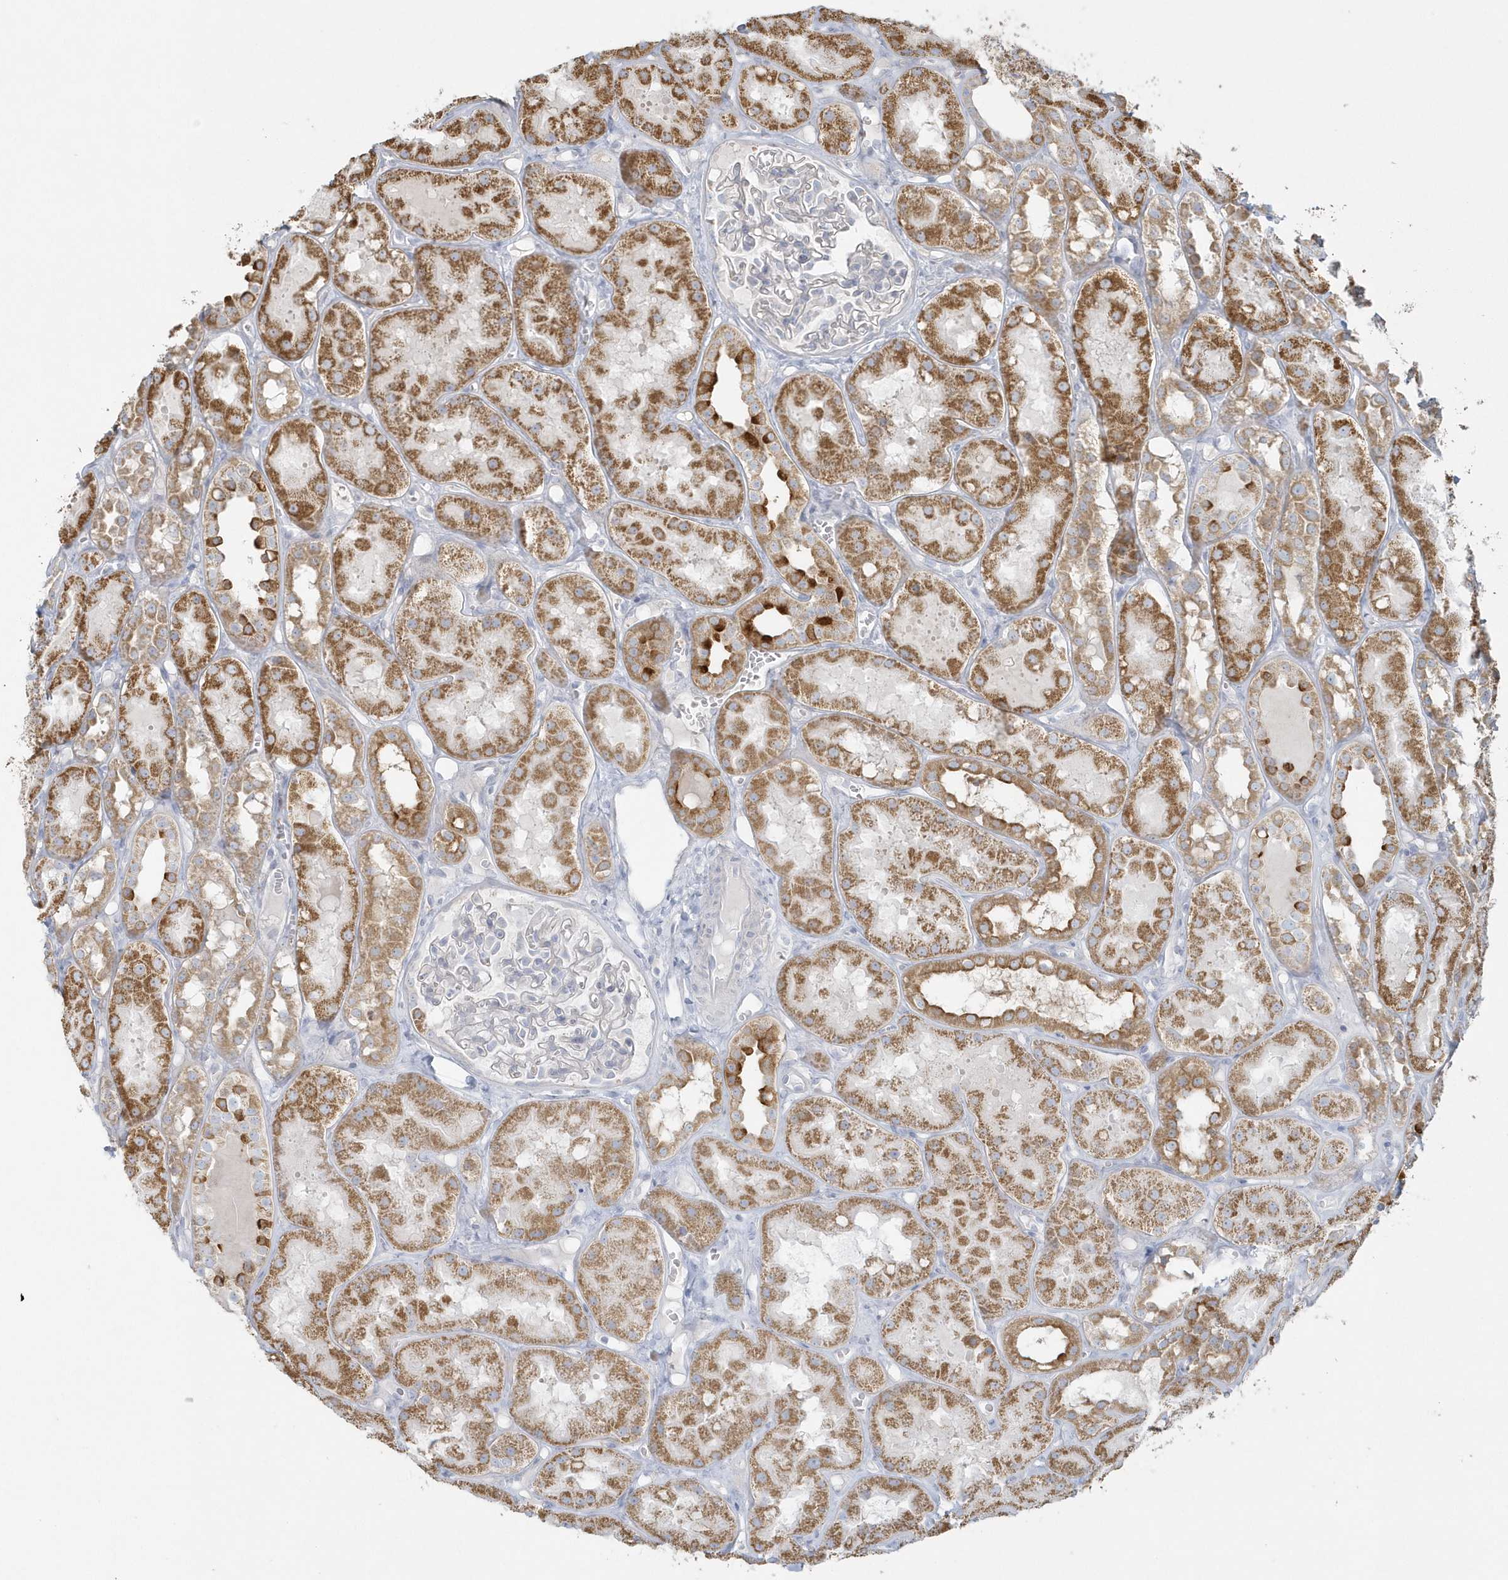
{"staining": {"intensity": "negative", "quantity": "none", "location": "none"}, "tissue": "kidney", "cell_type": "Cells in glomeruli", "image_type": "normal", "snomed": [{"axis": "morphology", "description": "Normal tissue, NOS"}, {"axis": "topography", "description": "Kidney"}], "caption": "This image is of benign kidney stained with immunohistochemistry to label a protein in brown with the nuclei are counter-stained blue. There is no positivity in cells in glomeruli.", "gene": "BLTP3A", "patient": {"sex": "male", "age": 16}}